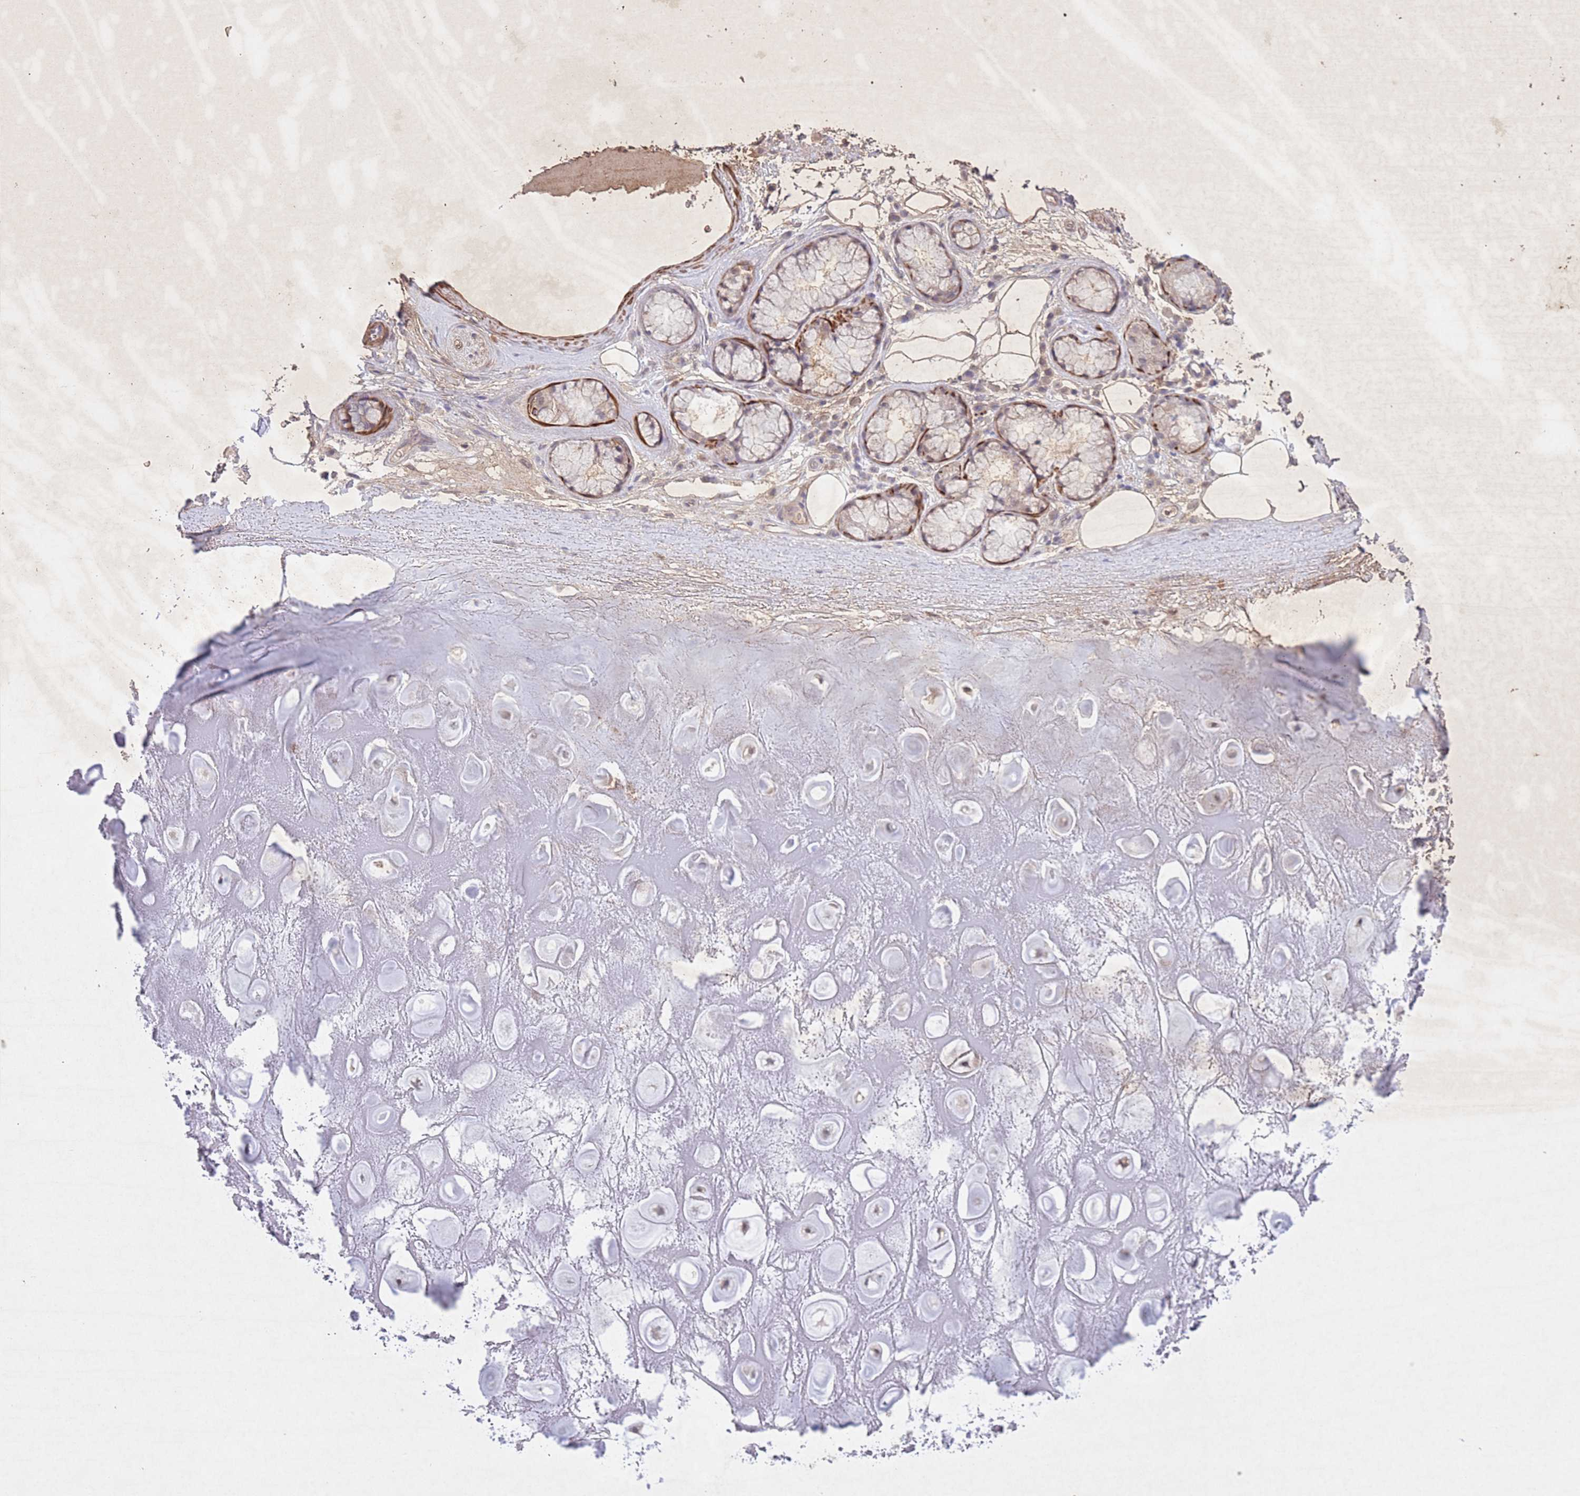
{"staining": {"intensity": "negative", "quantity": "none", "location": "none"}, "tissue": "adipose tissue", "cell_type": "Adipocytes", "image_type": "normal", "snomed": [{"axis": "morphology", "description": "Normal tissue, NOS"}, {"axis": "topography", "description": "Cartilage tissue"}], "caption": "Micrograph shows no protein staining in adipocytes of unremarkable adipose tissue. (DAB (3,3'-diaminobenzidine) immunohistochemistry visualized using brightfield microscopy, high magnification).", "gene": "CCNI", "patient": {"sex": "male", "age": 81}}